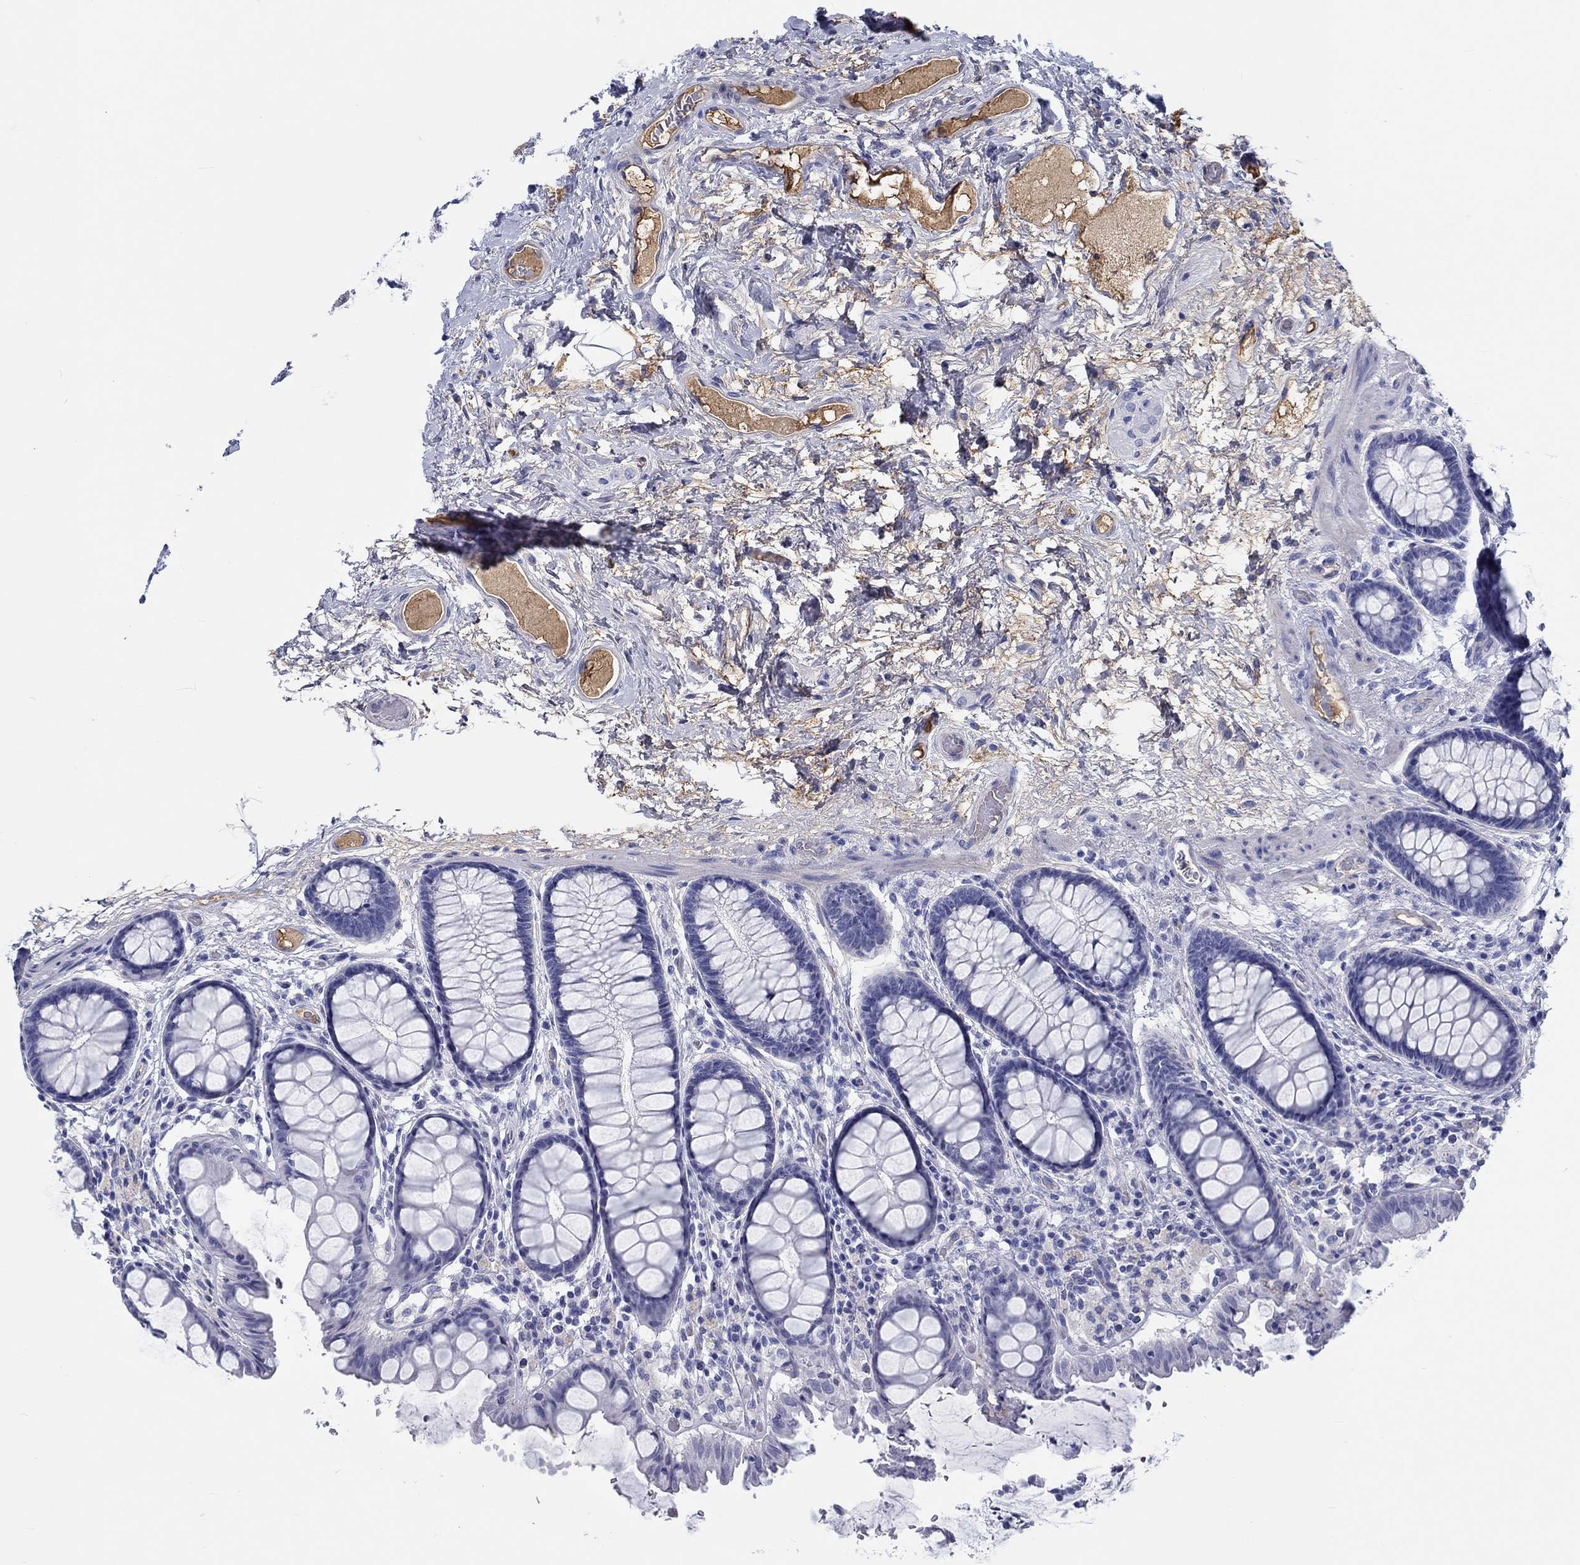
{"staining": {"intensity": "negative", "quantity": "none", "location": "none"}, "tissue": "colon", "cell_type": "Endothelial cells", "image_type": "normal", "snomed": [{"axis": "morphology", "description": "Normal tissue, NOS"}, {"axis": "topography", "description": "Colon"}], "caption": "A micrograph of colon stained for a protein shows no brown staining in endothelial cells. (DAB (3,3'-diaminobenzidine) immunohistochemistry (IHC), high magnification).", "gene": "CDY1B", "patient": {"sex": "female", "age": 65}}